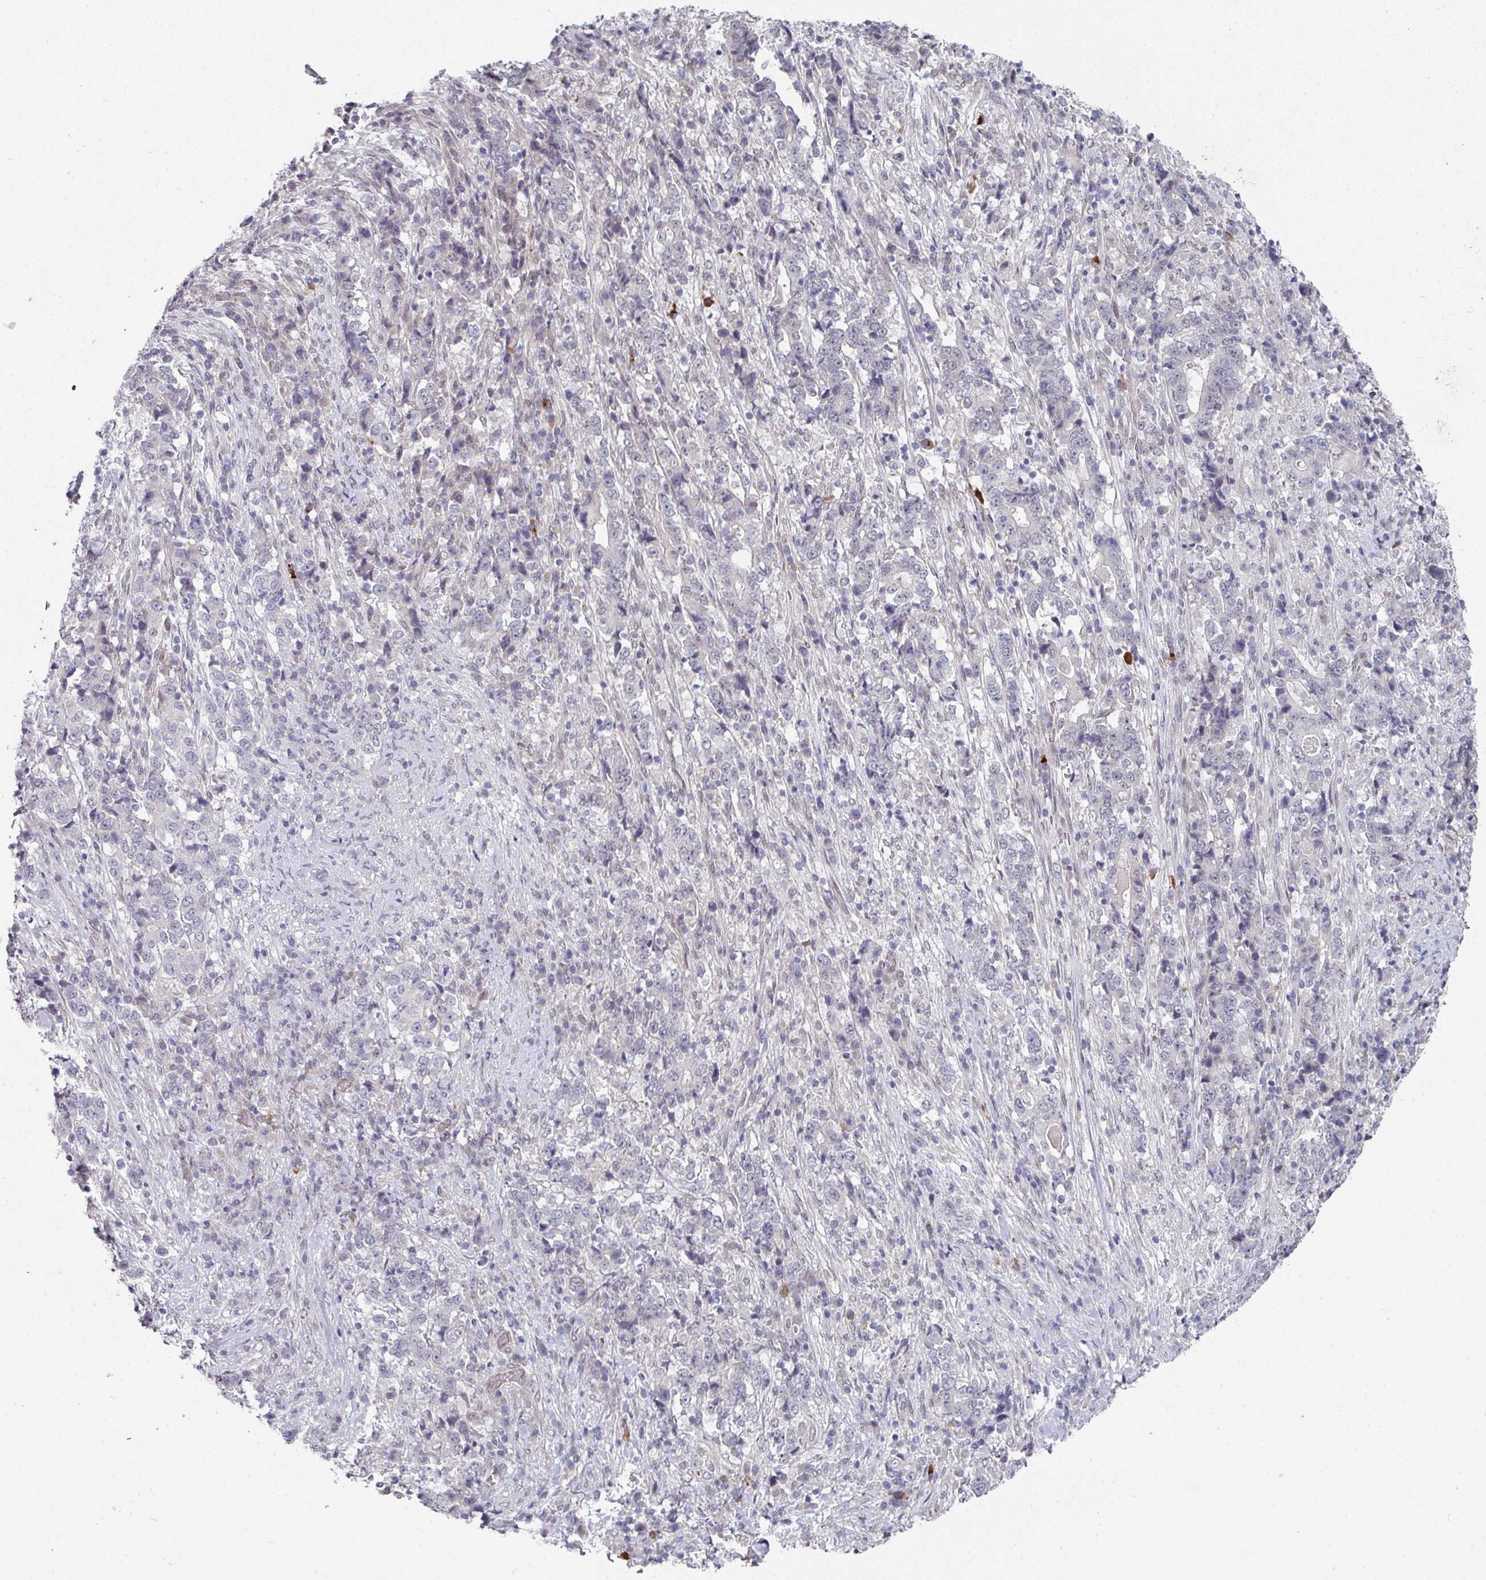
{"staining": {"intensity": "negative", "quantity": "none", "location": "none"}, "tissue": "stomach cancer", "cell_type": "Tumor cells", "image_type": "cancer", "snomed": [{"axis": "morphology", "description": "Normal tissue, NOS"}, {"axis": "morphology", "description": "Adenocarcinoma, NOS"}, {"axis": "topography", "description": "Stomach, upper"}, {"axis": "topography", "description": "Stomach"}], "caption": "Protein analysis of stomach cancer (adenocarcinoma) reveals no significant staining in tumor cells.", "gene": "TMCC1", "patient": {"sex": "male", "age": 59}}